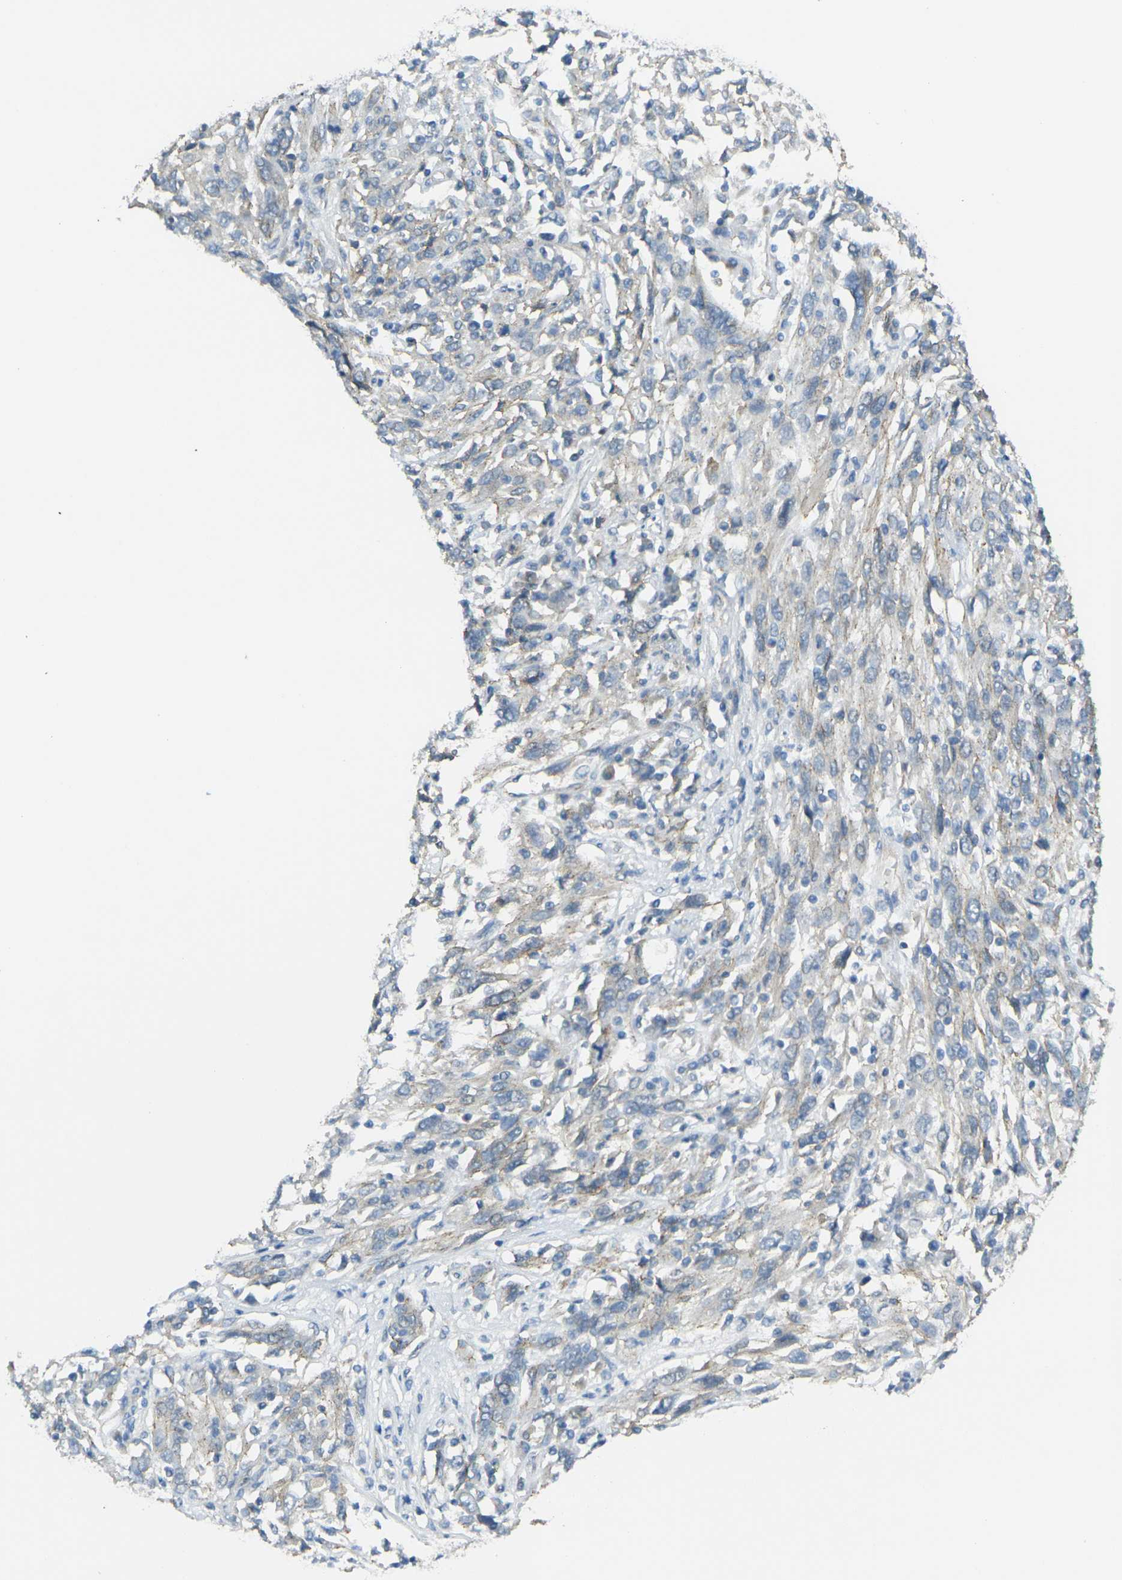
{"staining": {"intensity": "weak", "quantity": "25%-75%", "location": "cytoplasmic/membranous"}, "tissue": "cervical cancer", "cell_type": "Tumor cells", "image_type": "cancer", "snomed": [{"axis": "morphology", "description": "Squamous cell carcinoma, NOS"}, {"axis": "topography", "description": "Cervix"}], "caption": "Weak cytoplasmic/membranous staining is identified in approximately 25%-75% of tumor cells in squamous cell carcinoma (cervical).", "gene": "RHBDD1", "patient": {"sex": "female", "age": 46}}